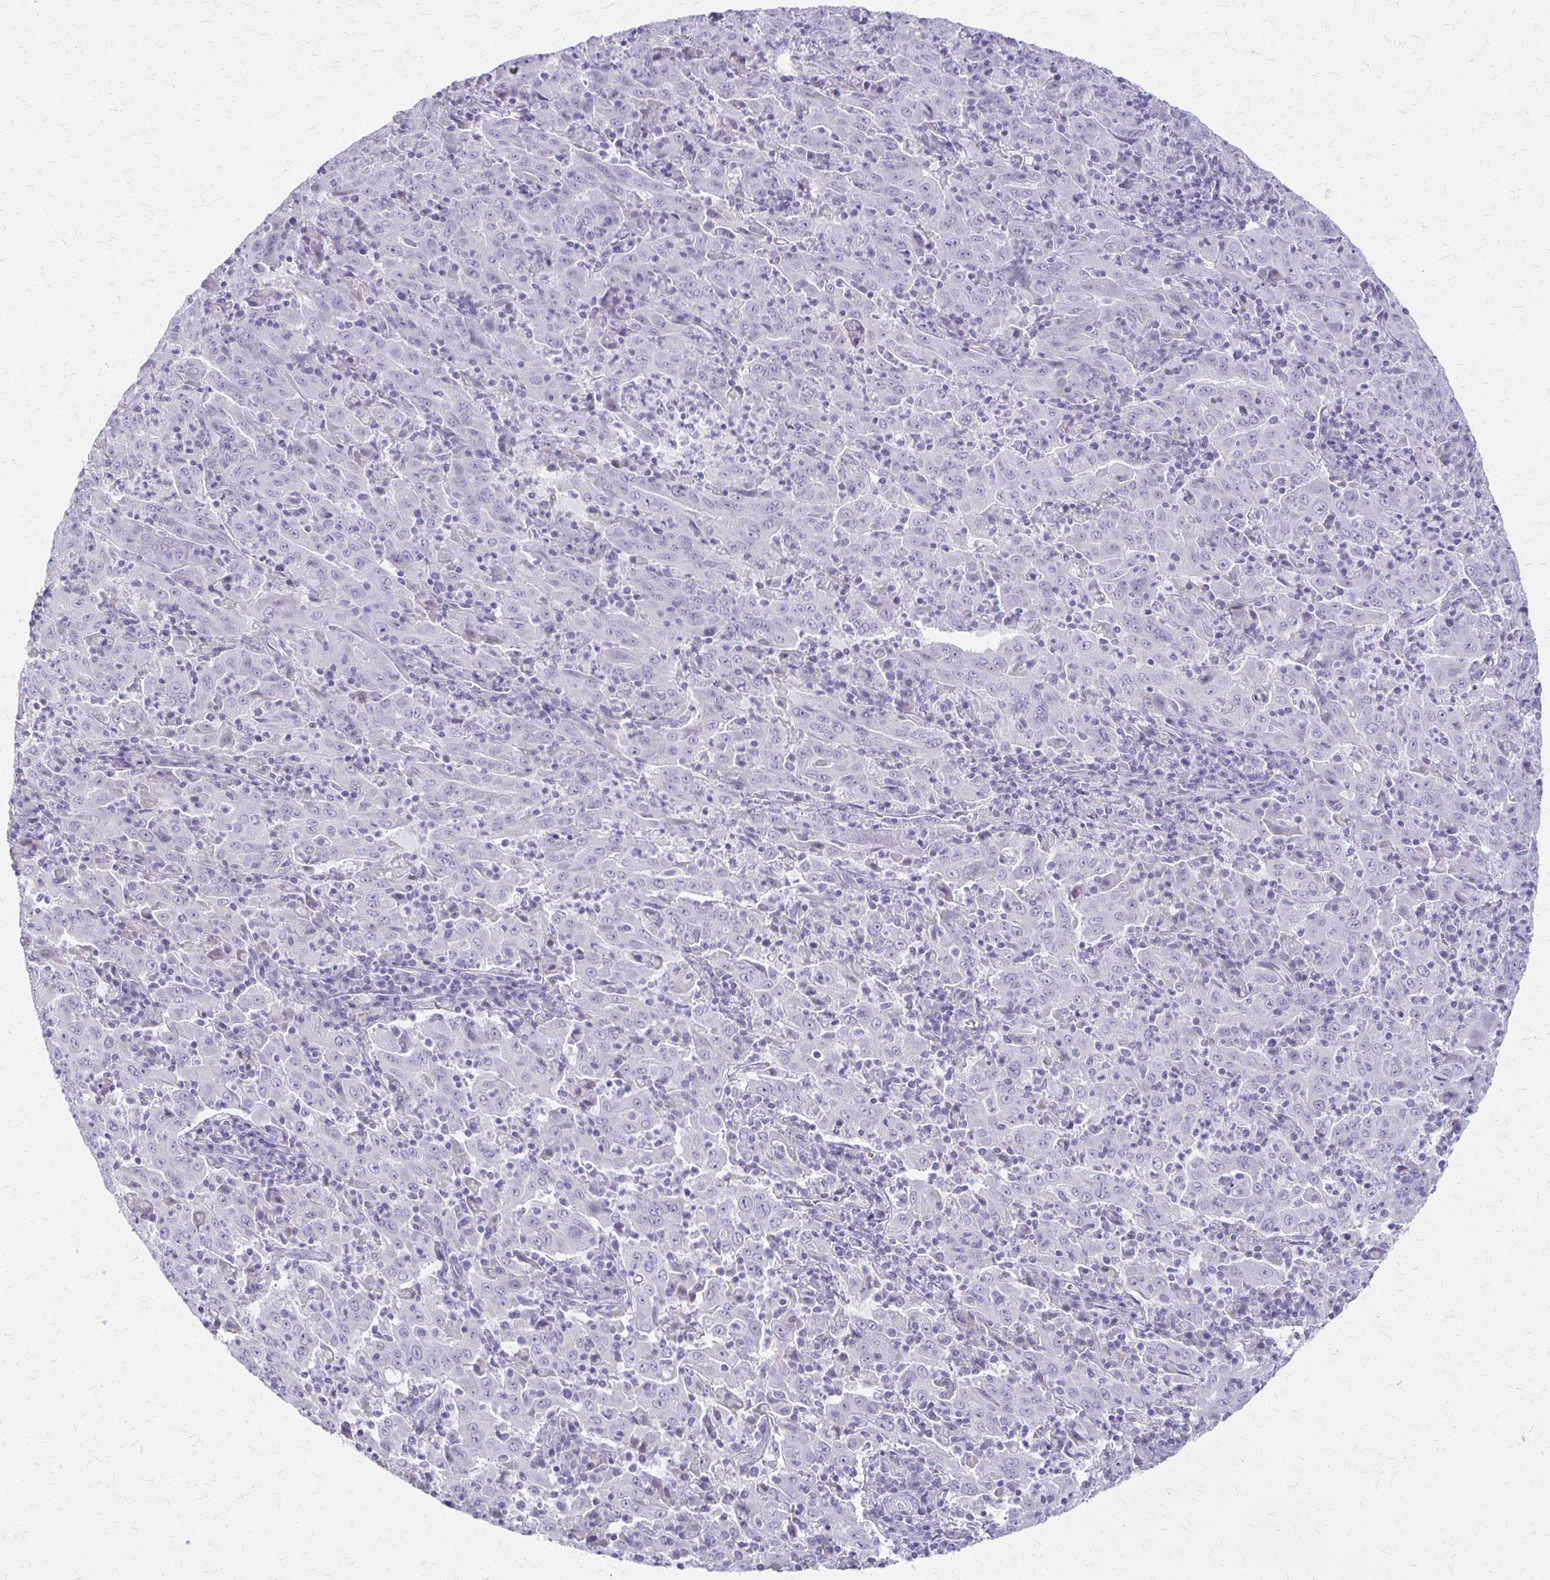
{"staining": {"intensity": "negative", "quantity": "none", "location": "none"}, "tissue": "pancreatic cancer", "cell_type": "Tumor cells", "image_type": "cancer", "snomed": [{"axis": "morphology", "description": "Adenocarcinoma, NOS"}, {"axis": "topography", "description": "Pancreas"}], "caption": "Immunohistochemistry of pancreatic cancer (adenocarcinoma) exhibits no staining in tumor cells.", "gene": "IVL", "patient": {"sex": "male", "age": 63}}